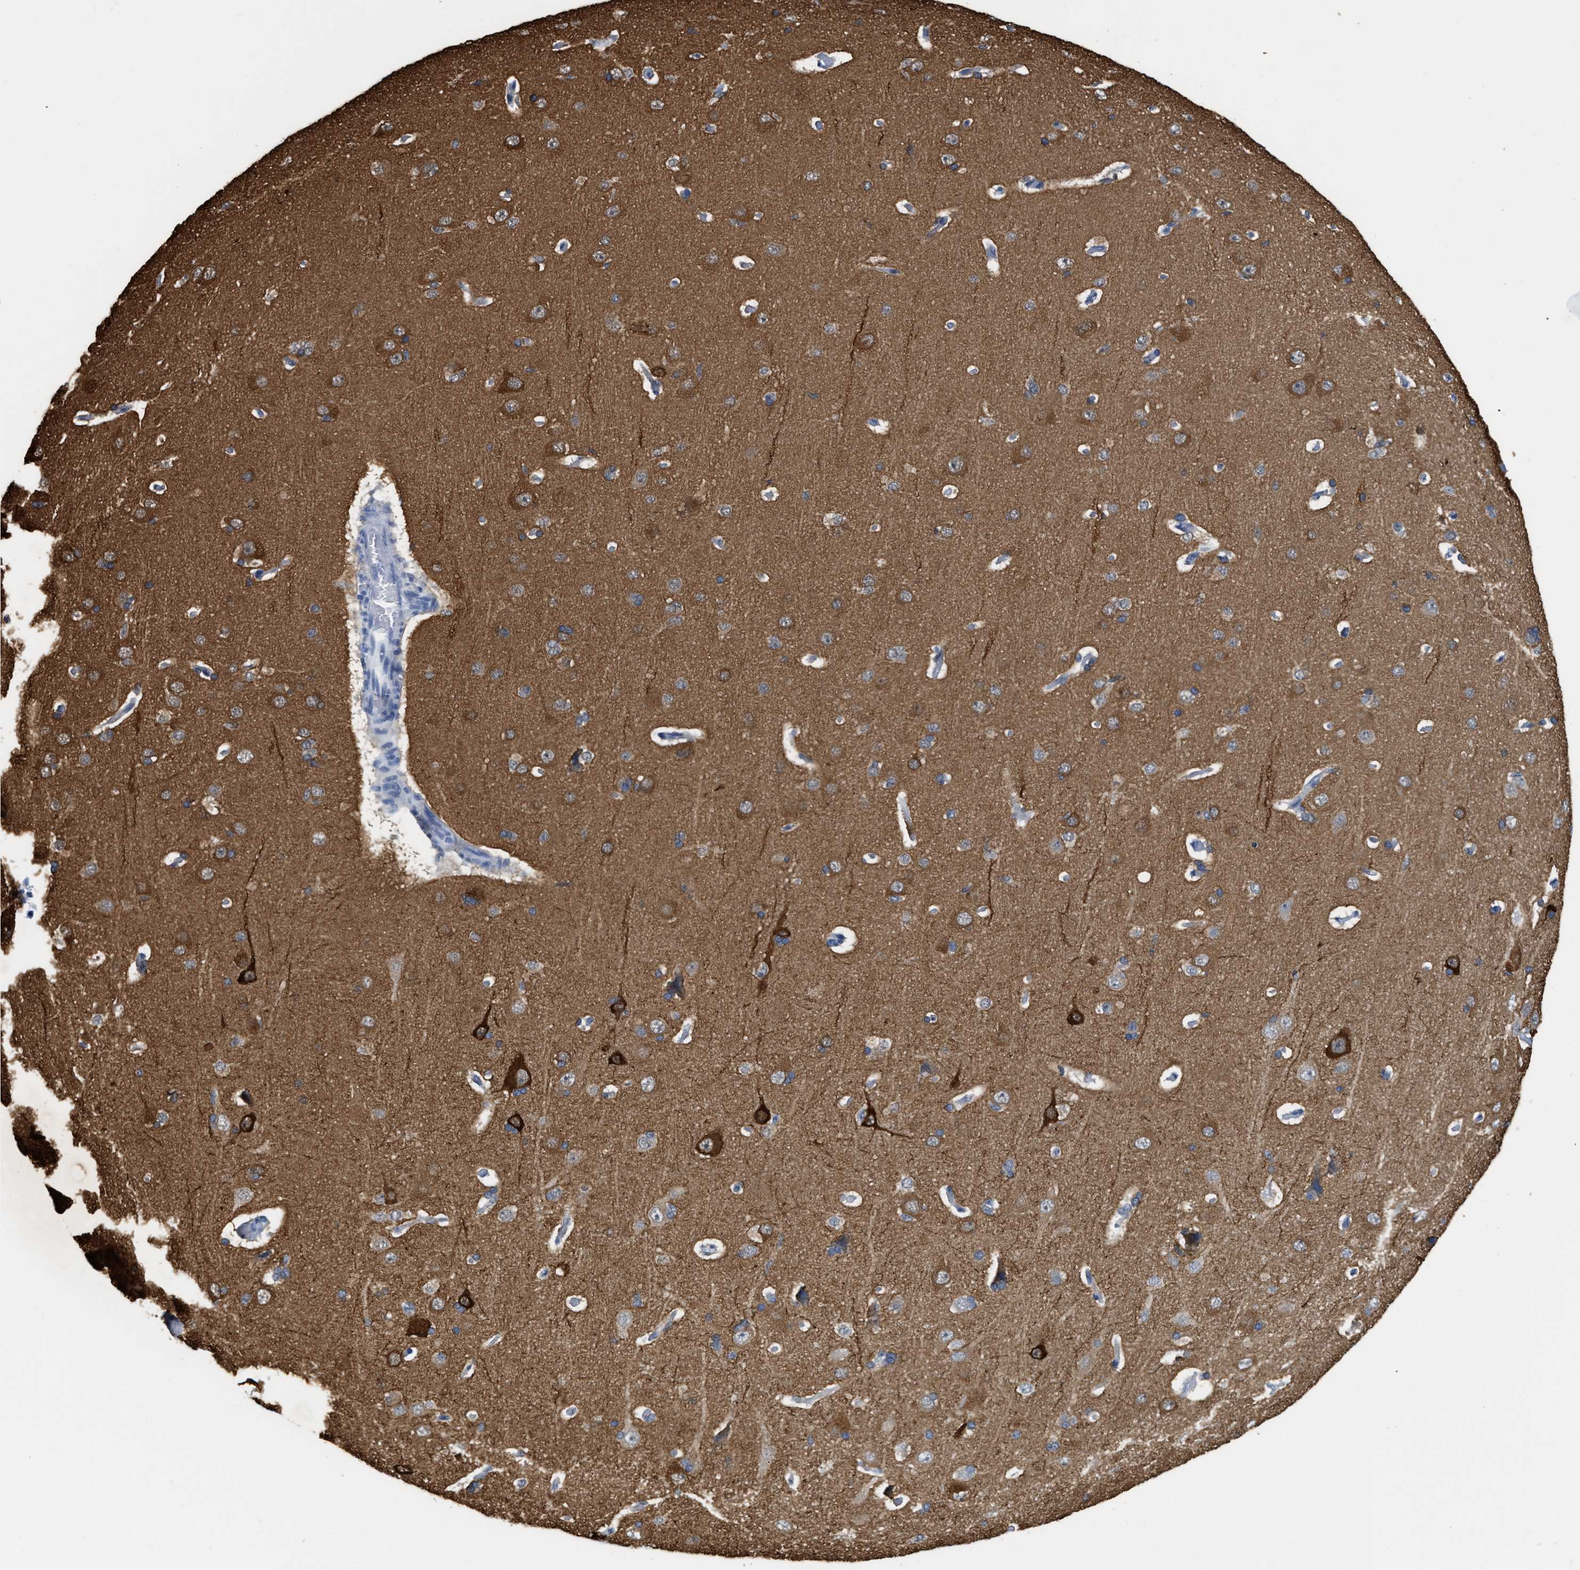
{"staining": {"intensity": "negative", "quantity": "none", "location": "none"}, "tissue": "cerebral cortex", "cell_type": "Endothelial cells", "image_type": "normal", "snomed": [{"axis": "morphology", "description": "Normal tissue, NOS"}, {"axis": "topography", "description": "Cerebral cortex"}], "caption": "There is no significant positivity in endothelial cells of cerebral cortex. The staining is performed using DAB brown chromogen with nuclei counter-stained in using hematoxylin.", "gene": "CRYM", "patient": {"sex": "male", "age": 62}}